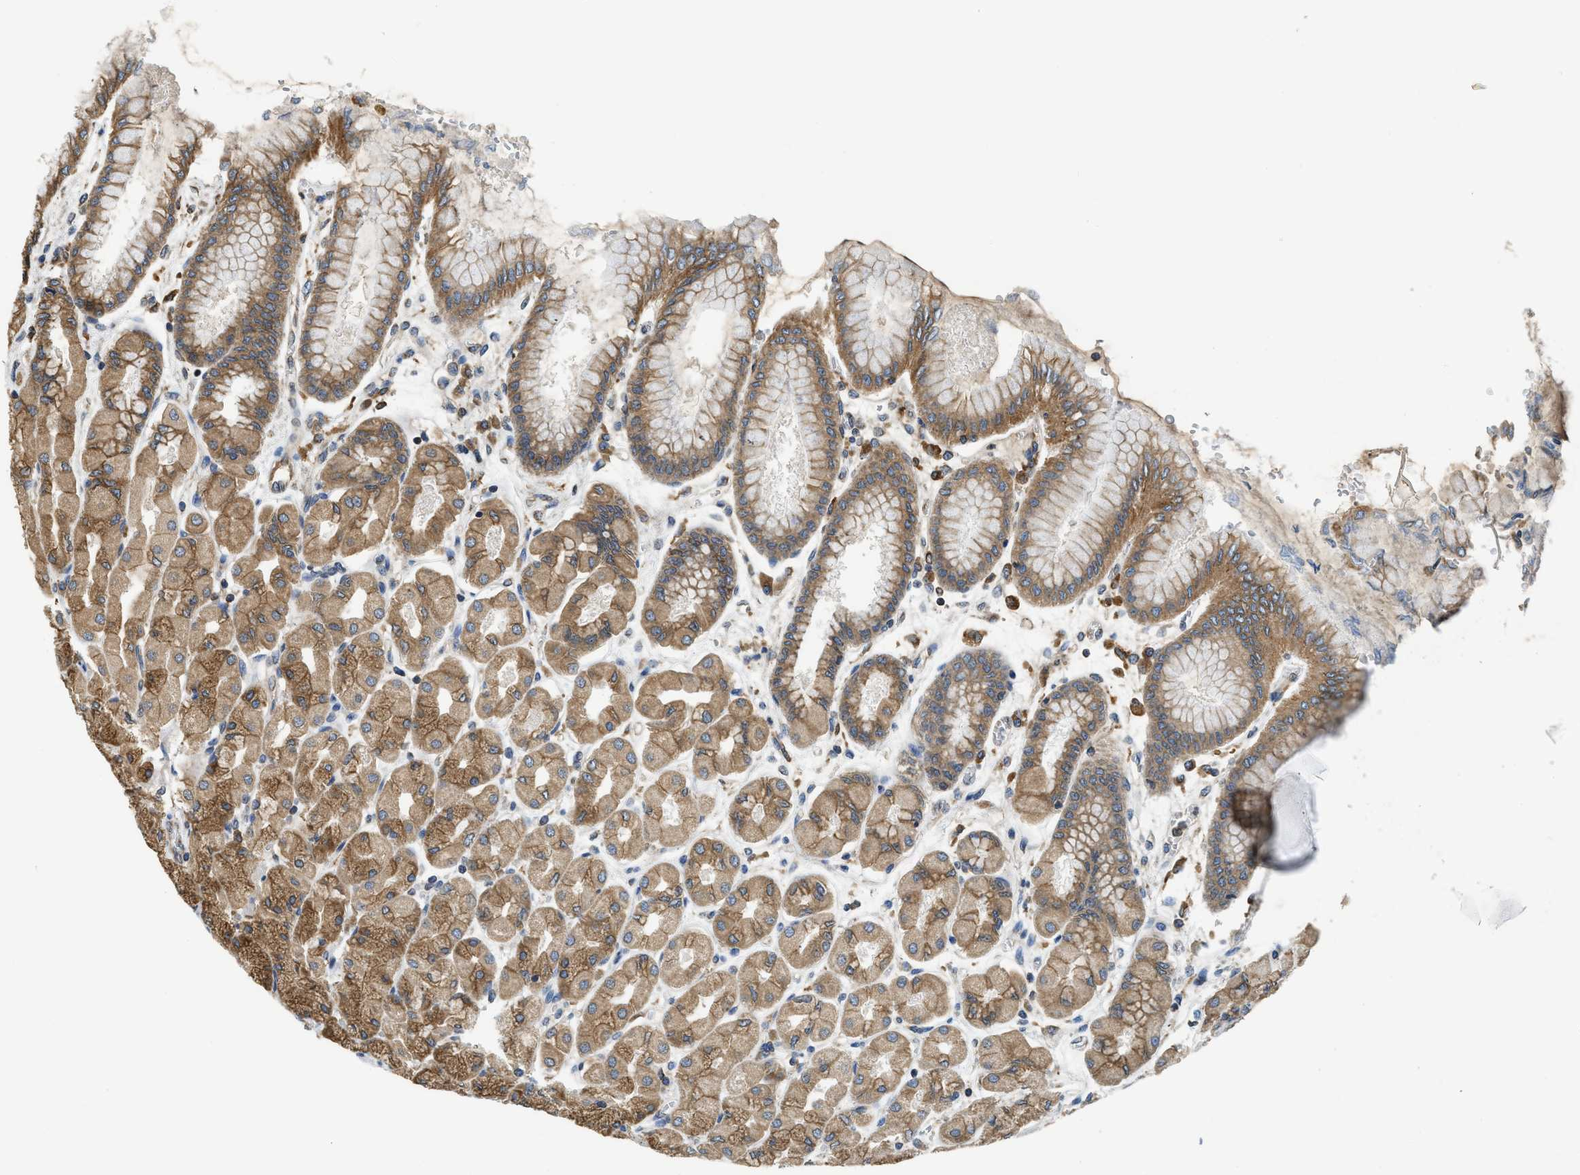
{"staining": {"intensity": "moderate", "quantity": ">75%", "location": "cytoplasmic/membranous"}, "tissue": "stomach", "cell_type": "Glandular cells", "image_type": "normal", "snomed": [{"axis": "morphology", "description": "Normal tissue, NOS"}, {"axis": "topography", "description": "Stomach, upper"}], "caption": "Immunohistochemistry (IHC) image of benign stomach: stomach stained using immunohistochemistry shows medium levels of moderate protein expression localized specifically in the cytoplasmic/membranous of glandular cells, appearing as a cytoplasmic/membranous brown color.", "gene": "BCAP31", "patient": {"sex": "female", "age": 56}}